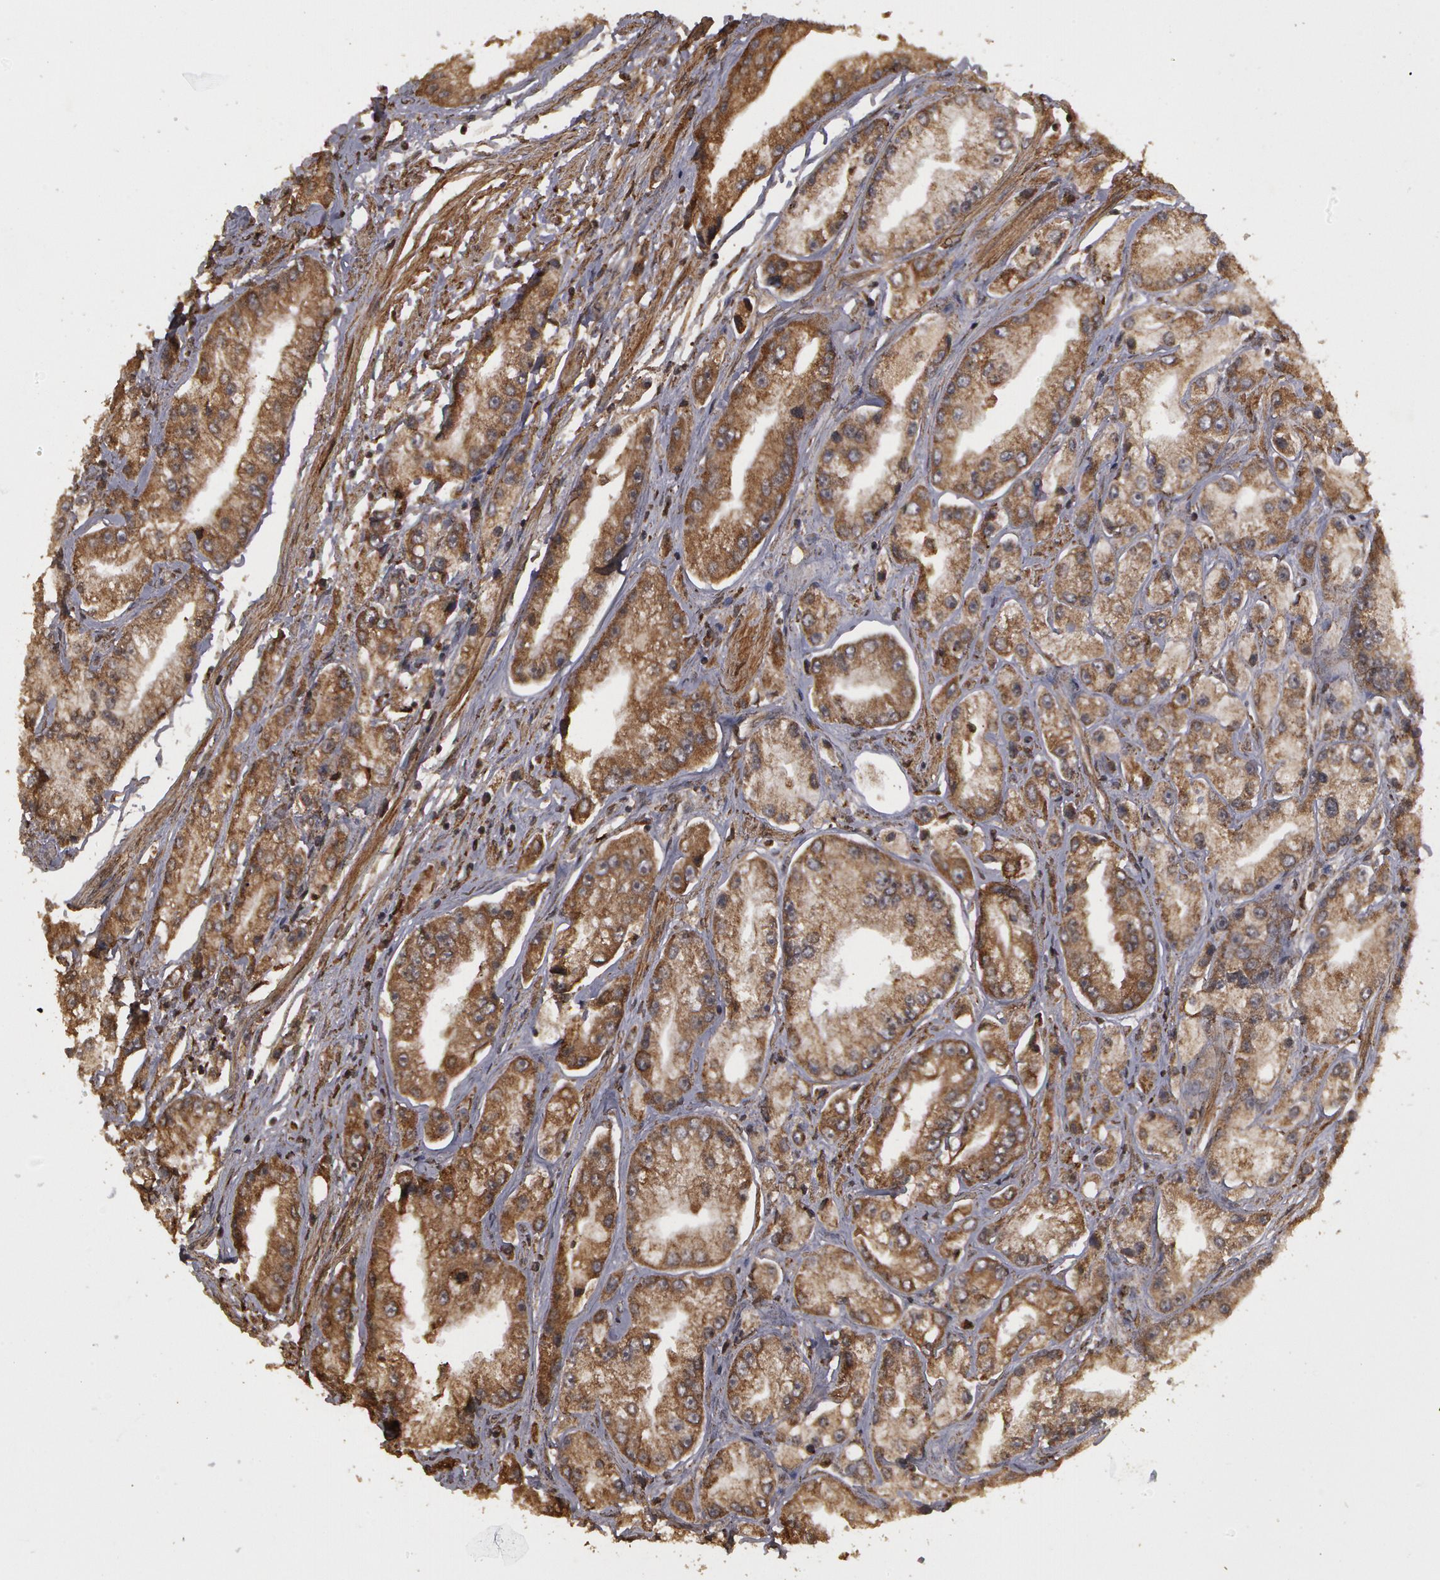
{"staining": {"intensity": "weak", "quantity": "25%-75%", "location": "cytoplasmic/membranous"}, "tissue": "prostate cancer", "cell_type": "Tumor cells", "image_type": "cancer", "snomed": [{"axis": "morphology", "description": "Adenocarcinoma, Medium grade"}, {"axis": "topography", "description": "Prostate"}], "caption": "IHC histopathology image of neoplastic tissue: prostate cancer stained using immunohistochemistry (IHC) shows low levels of weak protein expression localized specifically in the cytoplasmic/membranous of tumor cells, appearing as a cytoplasmic/membranous brown color.", "gene": "CALR", "patient": {"sex": "male", "age": 72}}